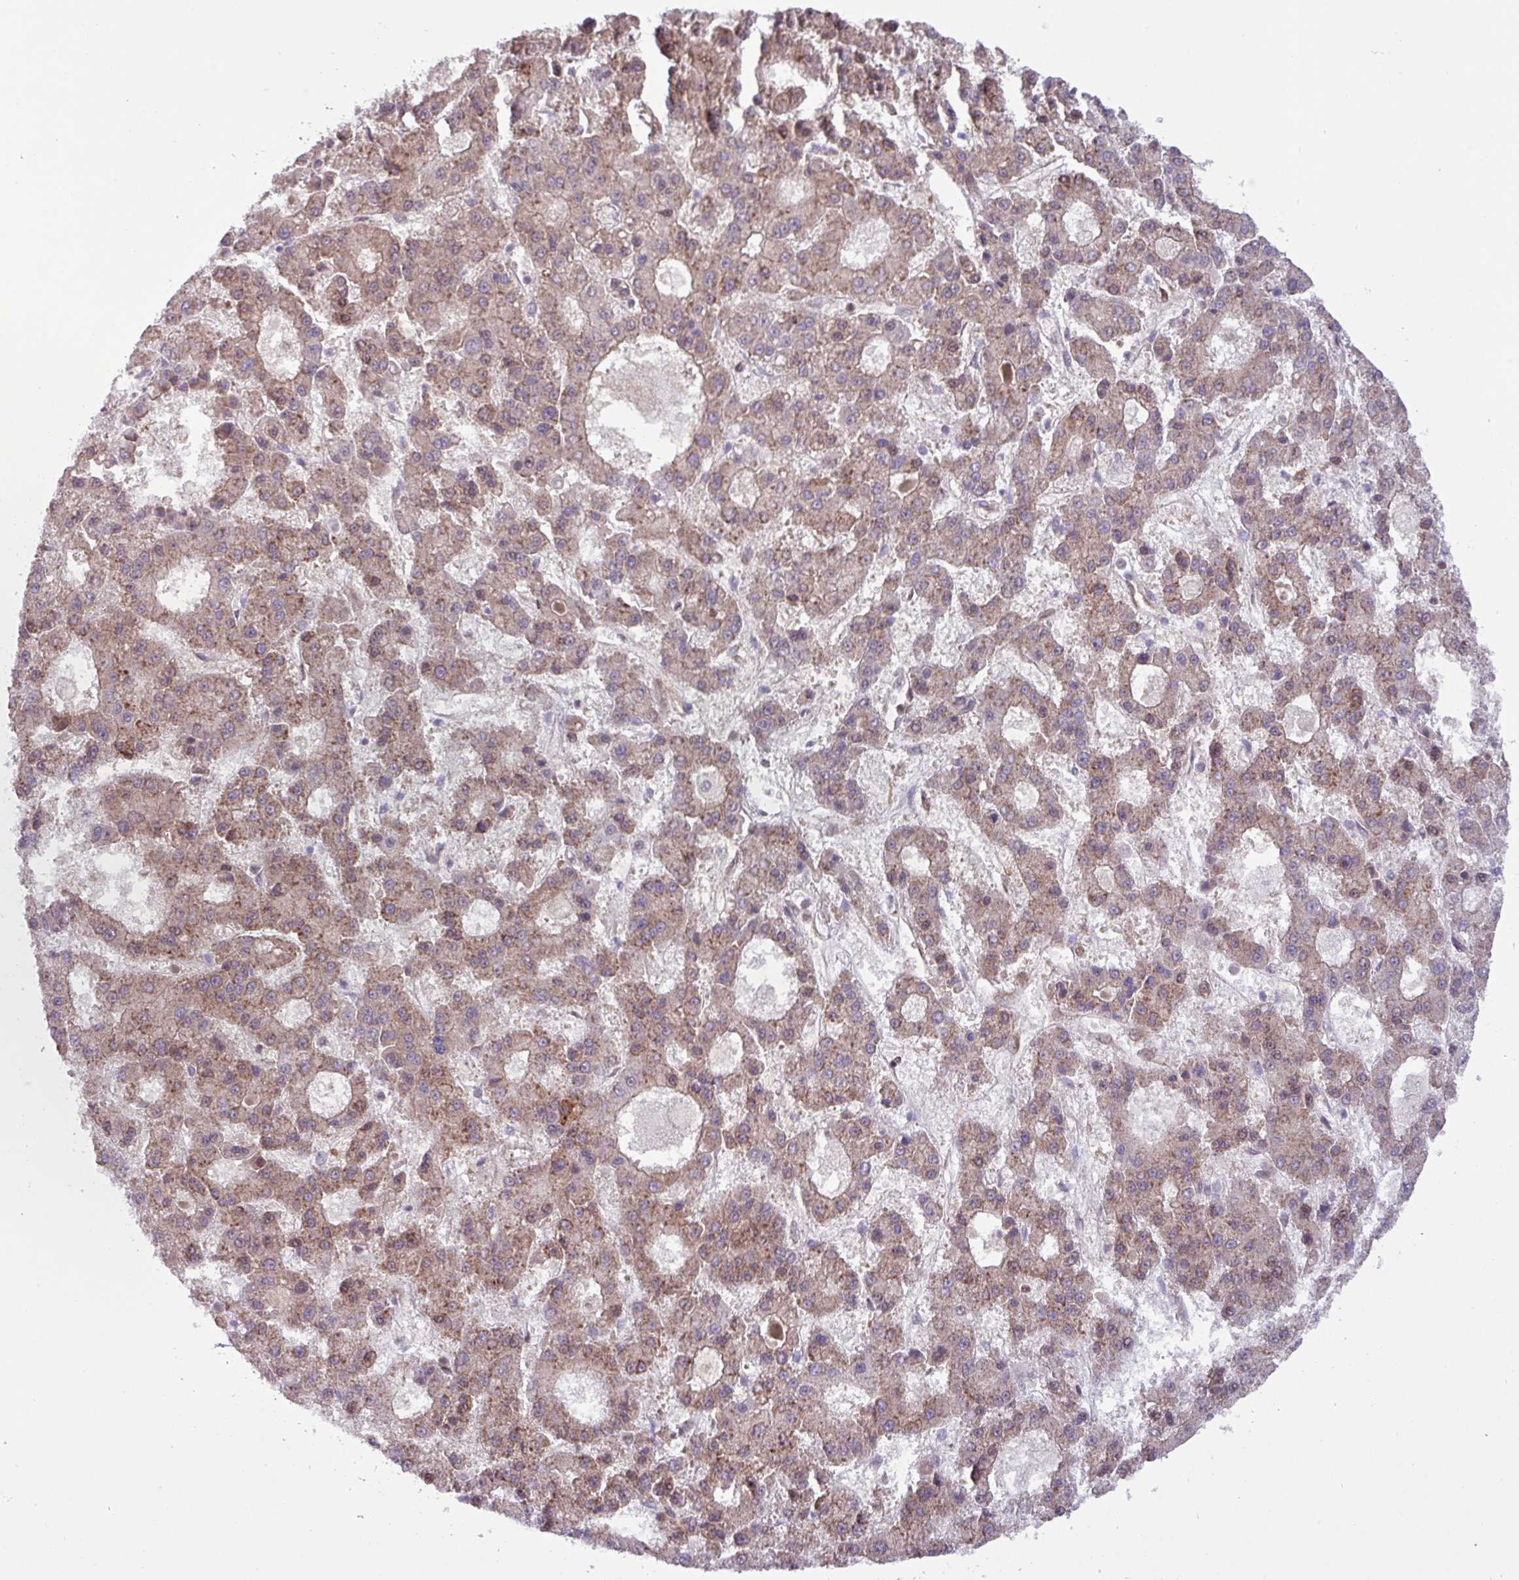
{"staining": {"intensity": "weak", "quantity": "25%-75%", "location": "cytoplasmic/membranous,nuclear"}, "tissue": "liver cancer", "cell_type": "Tumor cells", "image_type": "cancer", "snomed": [{"axis": "morphology", "description": "Carcinoma, Hepatocellular, NOS"}, {"axis": "topography", "description": "Liver"}], "caption": "This is an image of immunohistochemistry (IHC) staining of liver cancer, which shows weak staining in the cytoplasmic/membranous and nuclear of tumor cells.", "gene": "CNTRL", "patient": {"sex": "male", "age": 70}}